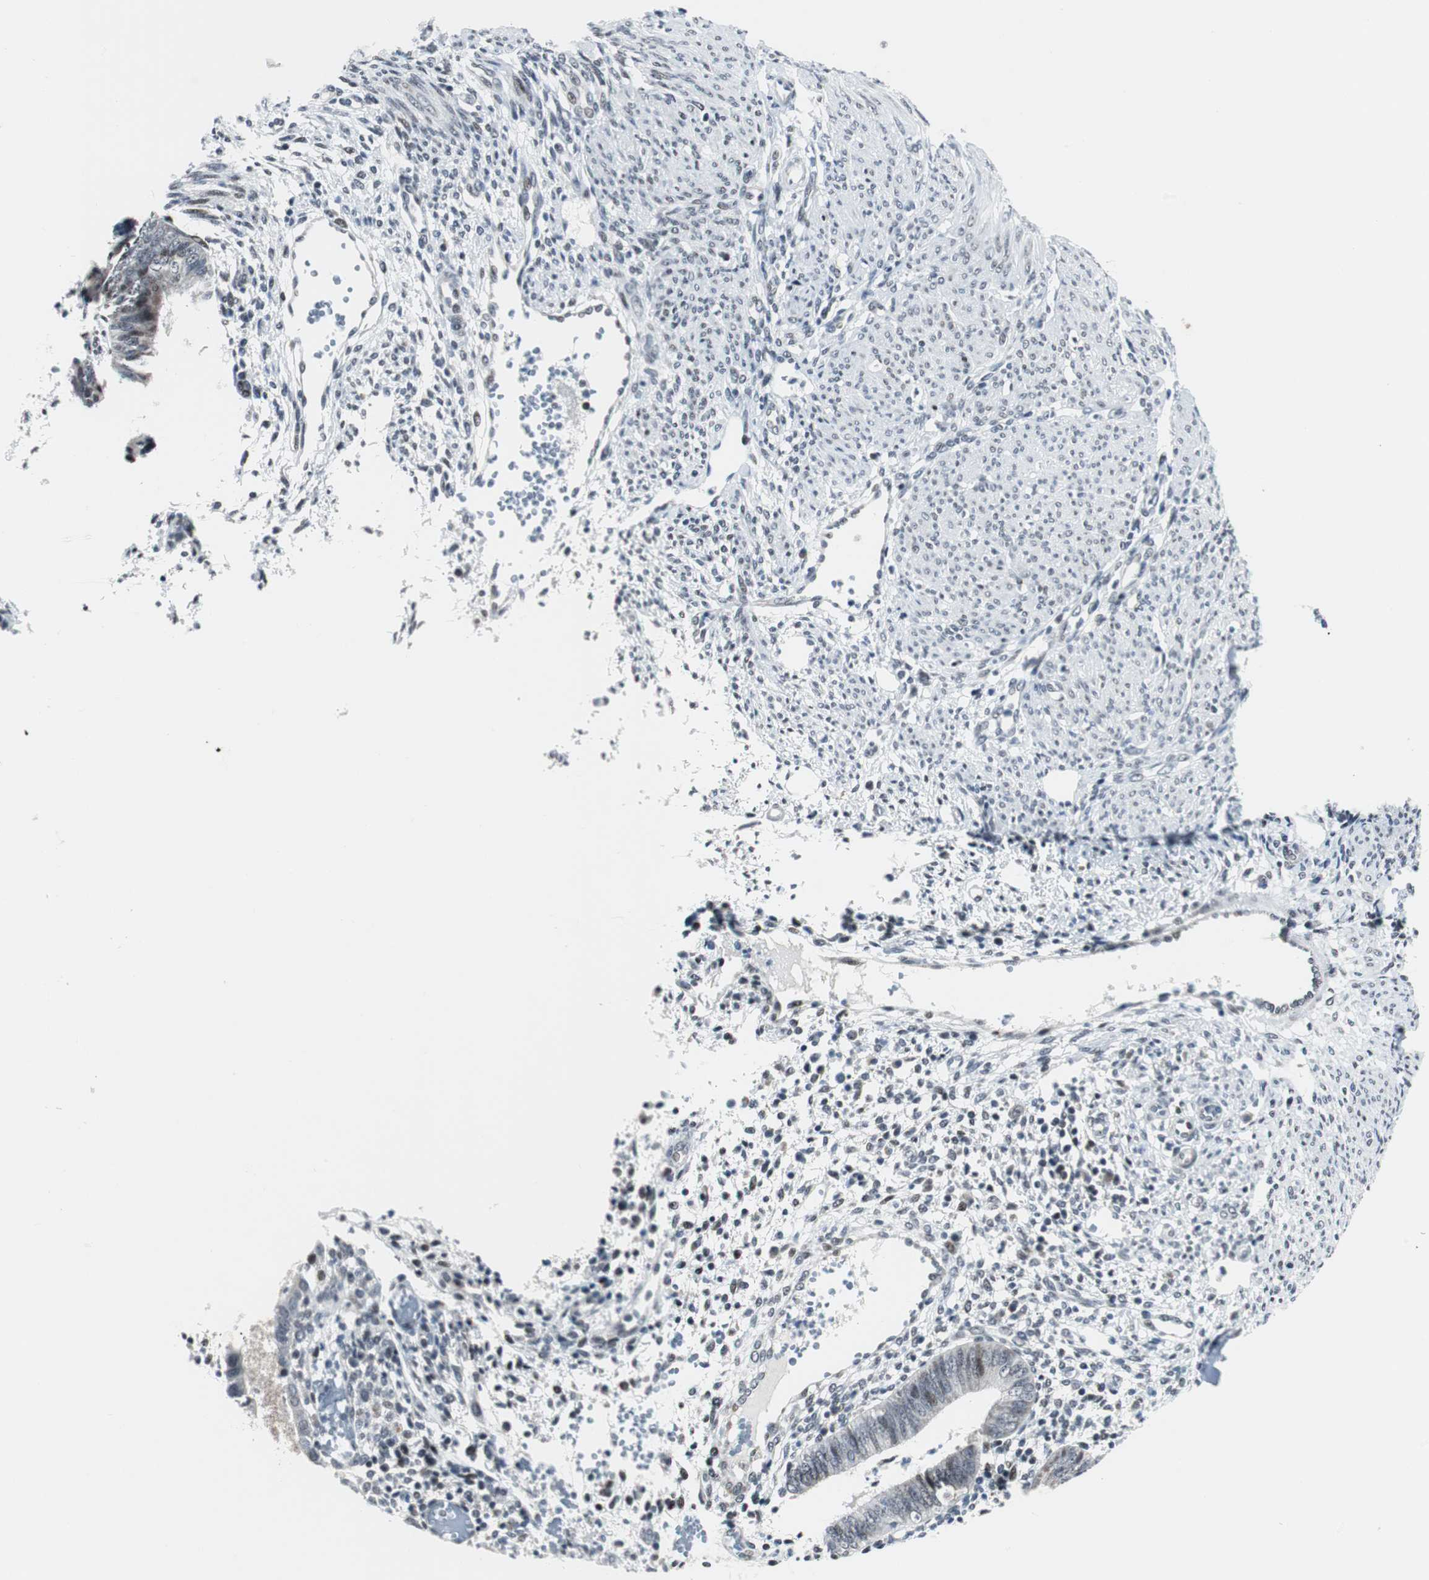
{"staining": {"intensity": "weak", "quantity": "25%-75%", "location": "nuclear"}, "tissue": "endometrium", "cell_type": "Cells in endometrial stroma", "image_type": "normal", "snomed": [{"axis": "morphology", "description": "Normal tissue, NOS"}, {"axis": "topography", "description": "Endometrium"}], "caption": "Endometrium stained for a protein (brown) shows weak nuclear positive expression in about 25%-75% of cells in endometrial stroma.", "gene": "MTA1", "patient": {"sex": "female", "age": 35}}